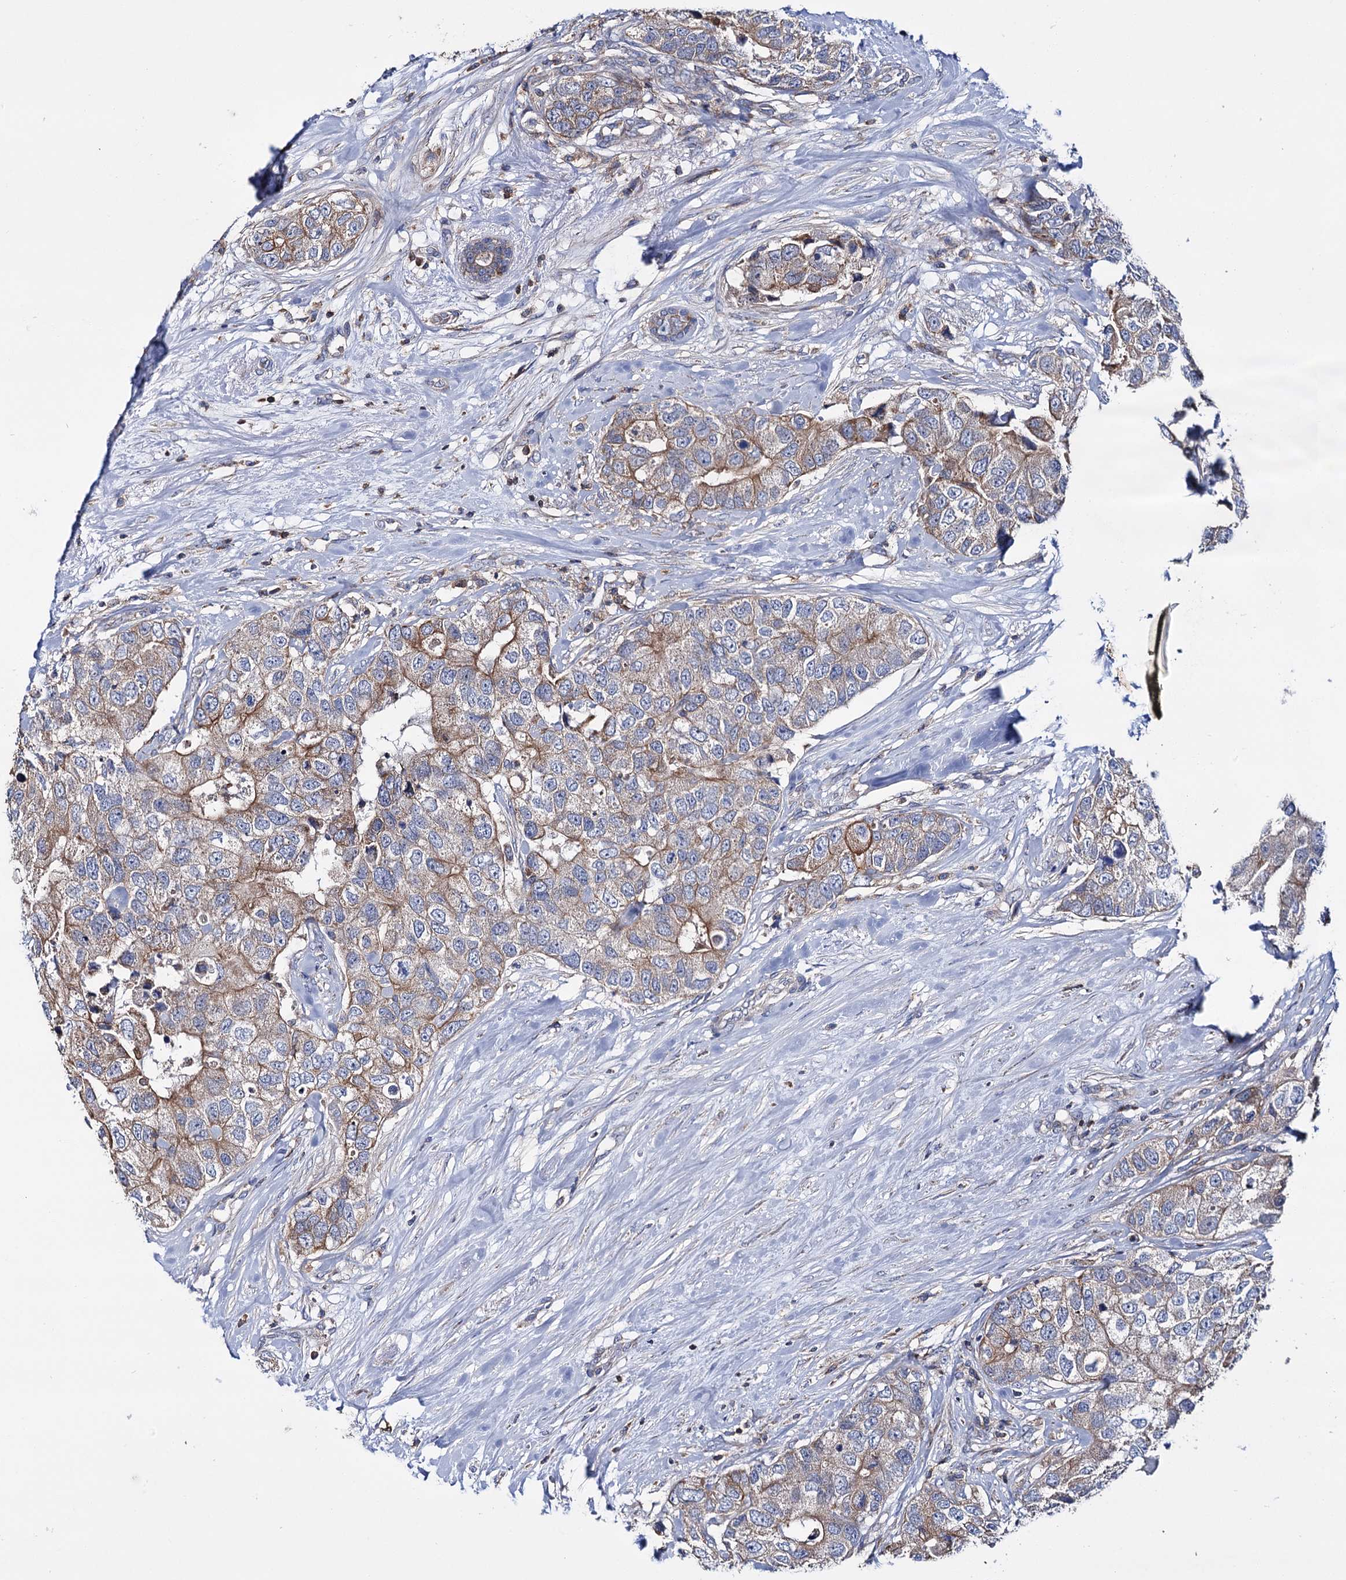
{"staining": {"intensity": "moderate", "quantity": ">75%", "location": "cytoplasmic/membranous"}, "tissue": "breast cancer", "cell_type": "Tumor cells", "image_type": "cancer", "snomed": [{"axis": "morphology", "description": "Duct carcinoma"}, {"axis": "topography", "description": "Breast"}], "caption": "Moderate cytoplasmic/membranous protein staining is present in approximately >75% of tumor cells in breast cancer (infiltrating ductal carcinoma). The protein of interest is shown in brown color, while the nuclei are stained blue.", "gene": "UBASH3B", "patient": {"sex": "female", "age": 62}}